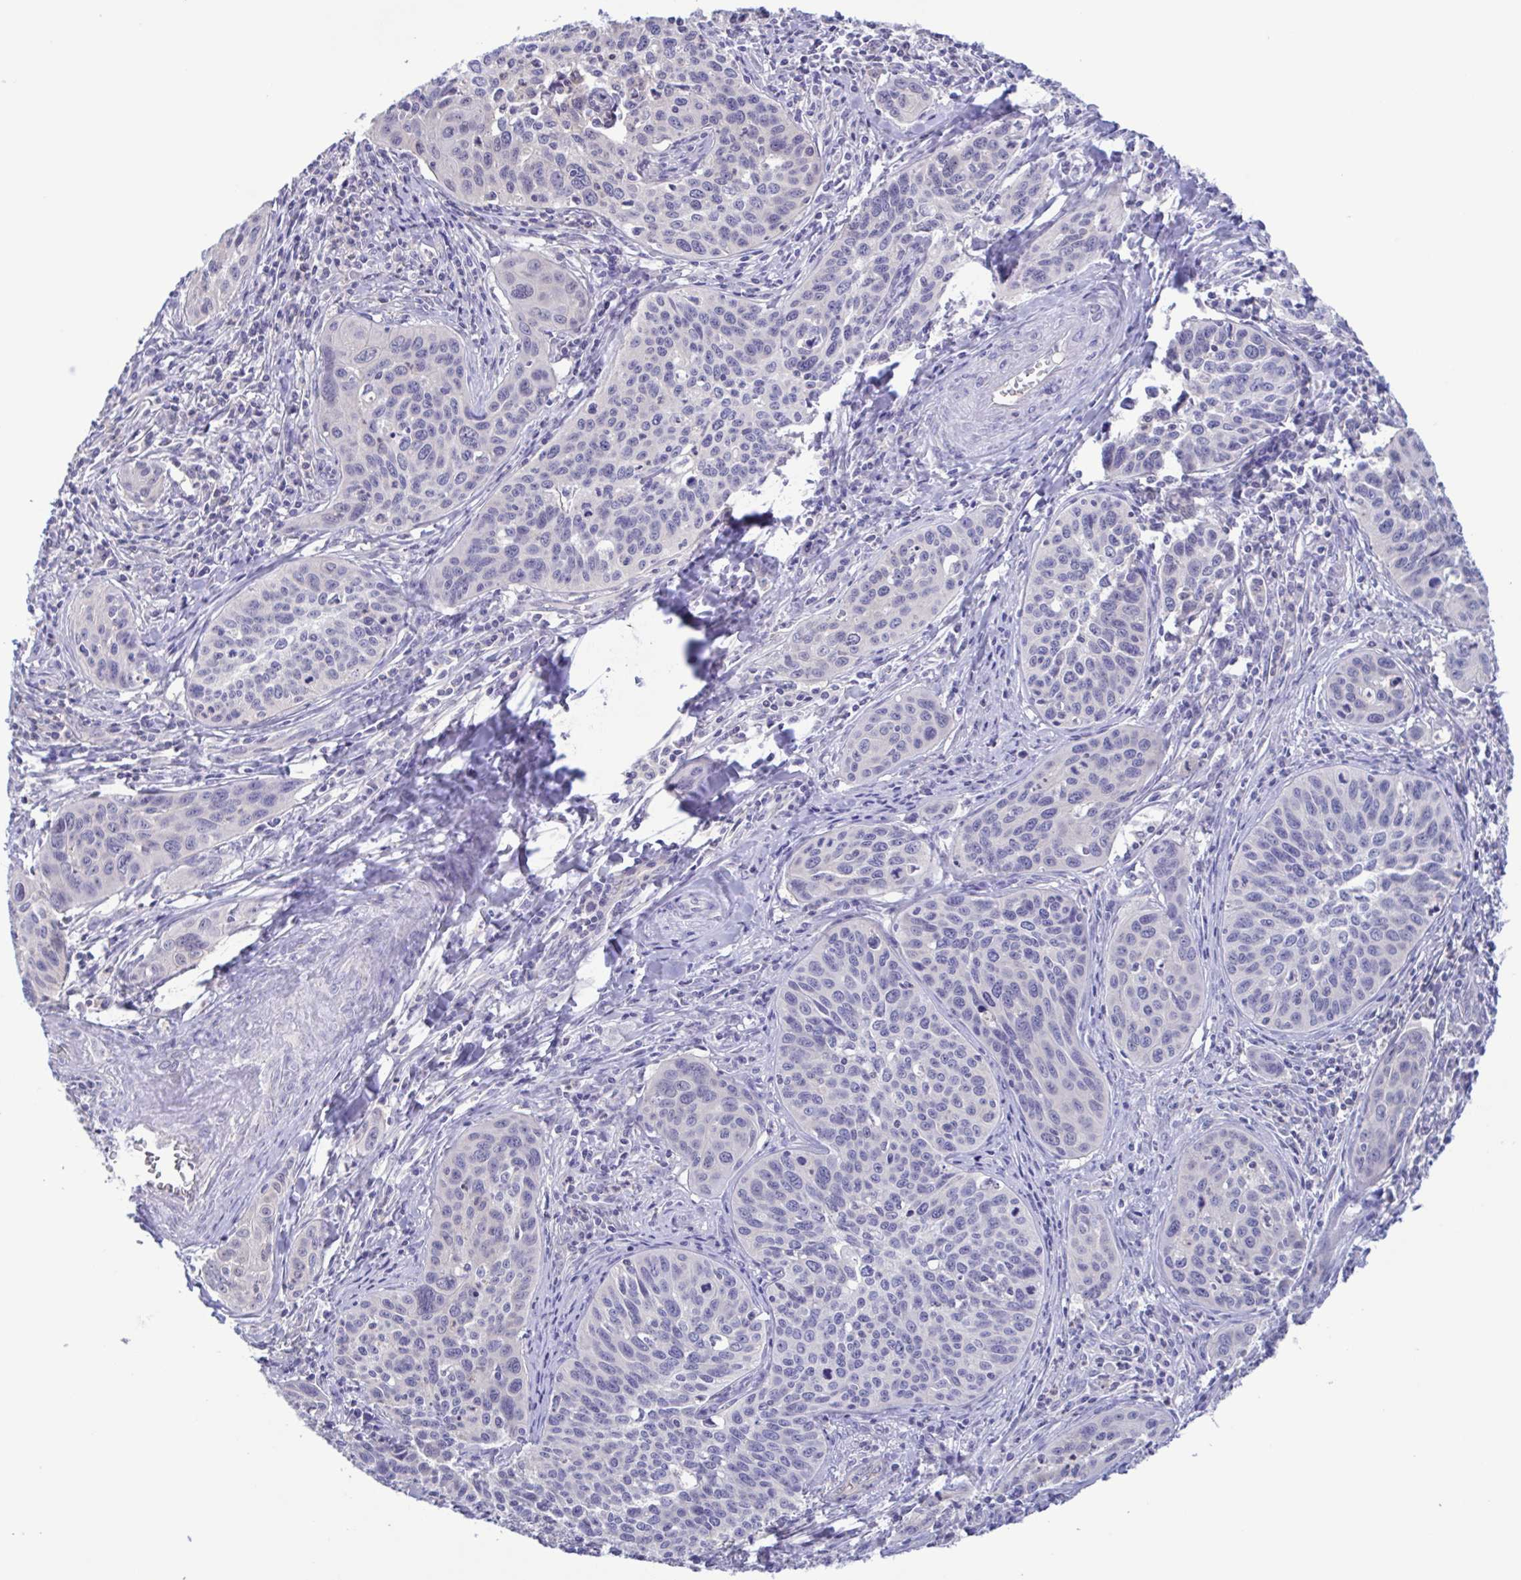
{"staining": {"intensity": "negative", "quantity": "none", "location": "none"}, "tissue": "cervical cancer", "cell_type": "Tumor cells", "image_type": "cancer", "snomed": [{"axis": "morphology", "description": "Squamous cell carcinoma, NOS"}, {"axis": "topography", "description": "Cervix"}], "caption": "Tumor cells are negative for brown protein staining in cervical cancer.", "gene": "LDHC", "patient": {"sex": "female", "age": 31}}